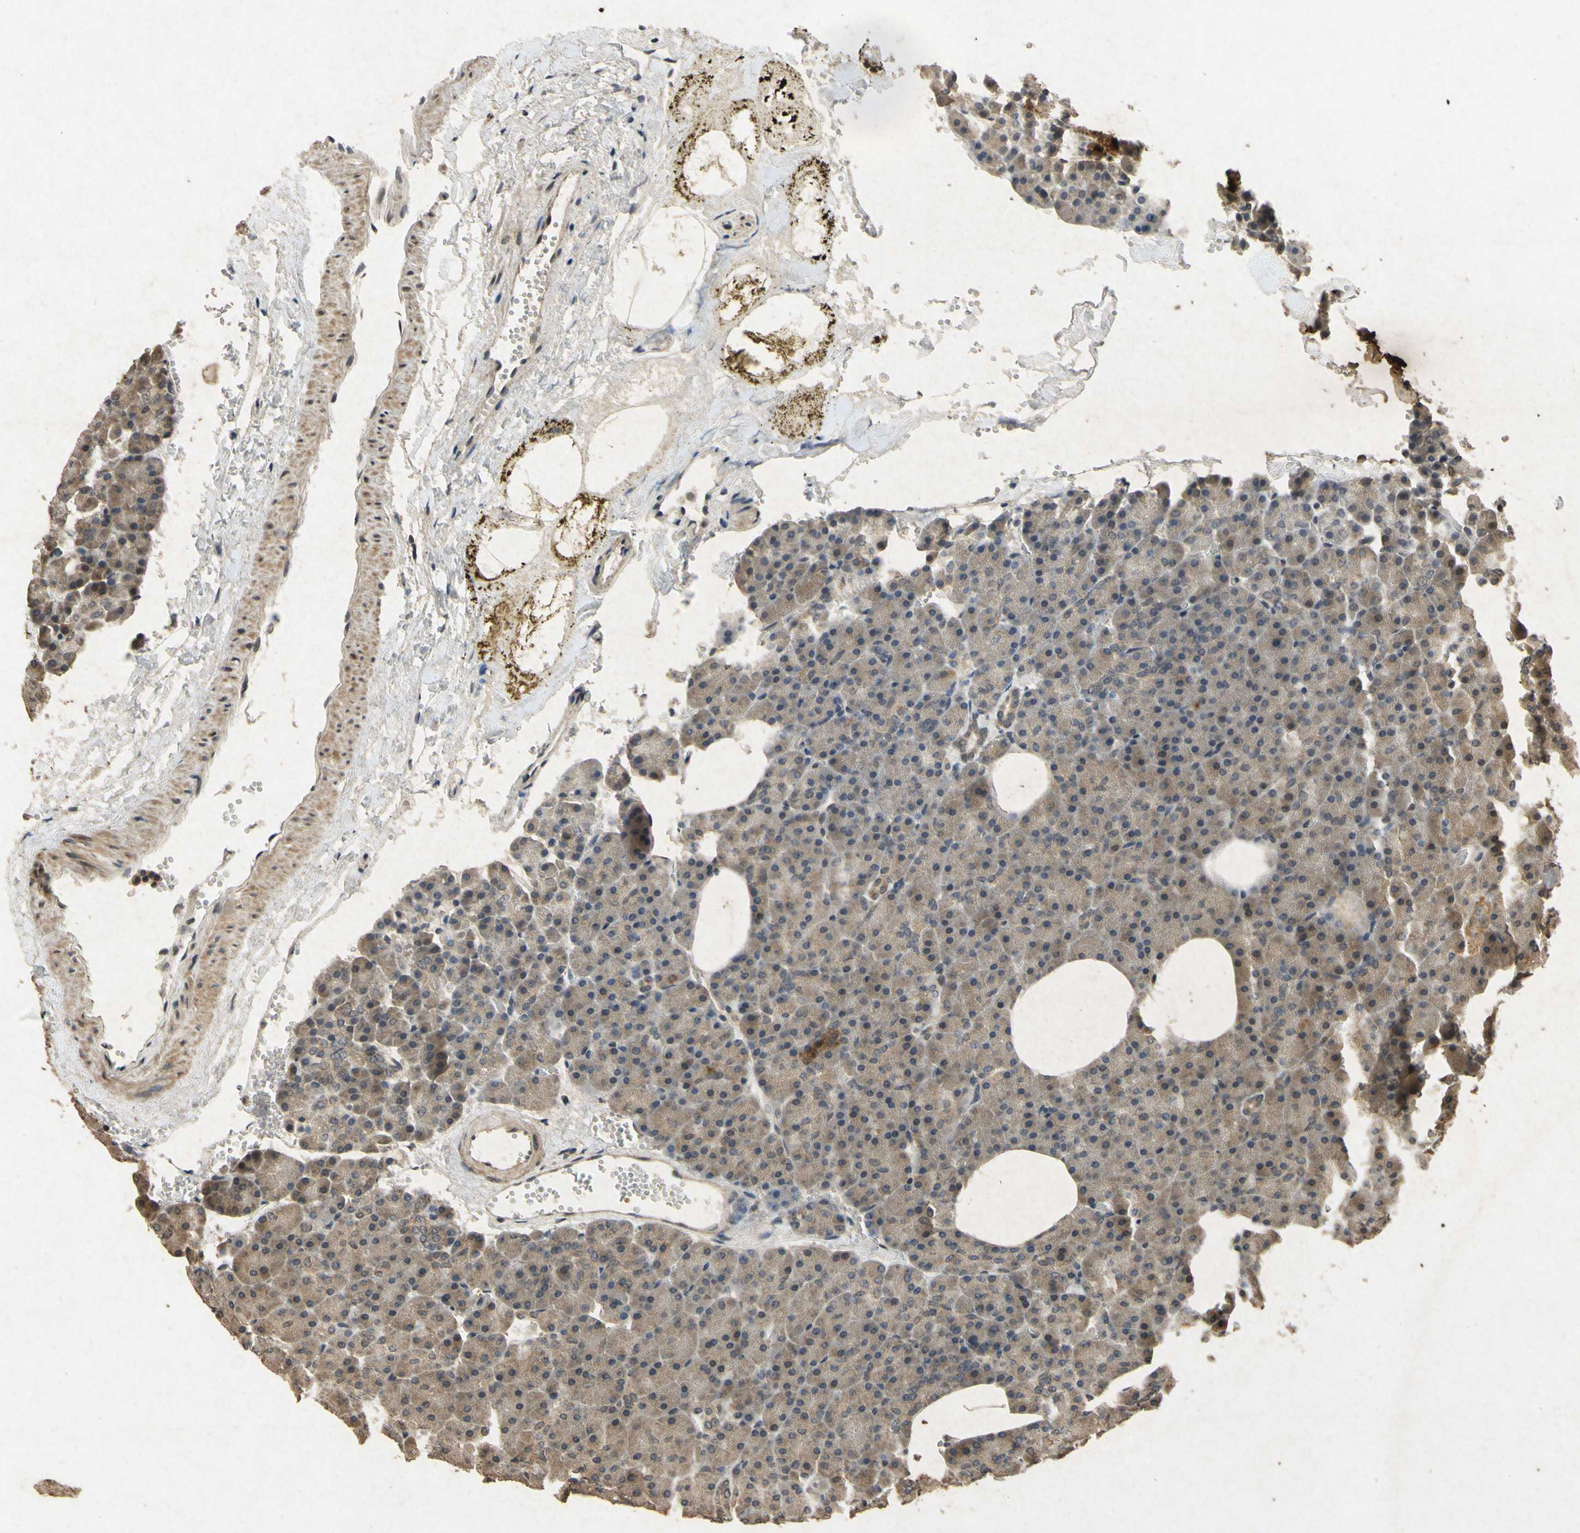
{"staining": {"intensity": "weak", "quantity": ">75%", "location": "cytoplasmic/membranous"}, "tissue": "pancreas", "cell_type": "Exocrine glandular cells", "image_type": "normal", "snomed": [{"axis": "morphology", "description": "Normal tissue, NOS"}, {"axis": "topography", "description": "Pancreas"}], "caption": "Immunohistochemistry micrograph of unremarkable pancreas: human pancreas stained using immunohistochemistry reveals low levels of weak protein expression localized specifically in the cytoplasmic/membranous of exocrine glandular cells, appearing as a cytoplasmic/membranous brown color.", "gene": "ATP6V1H", "patient": {"sex": "female", "age": 35}}